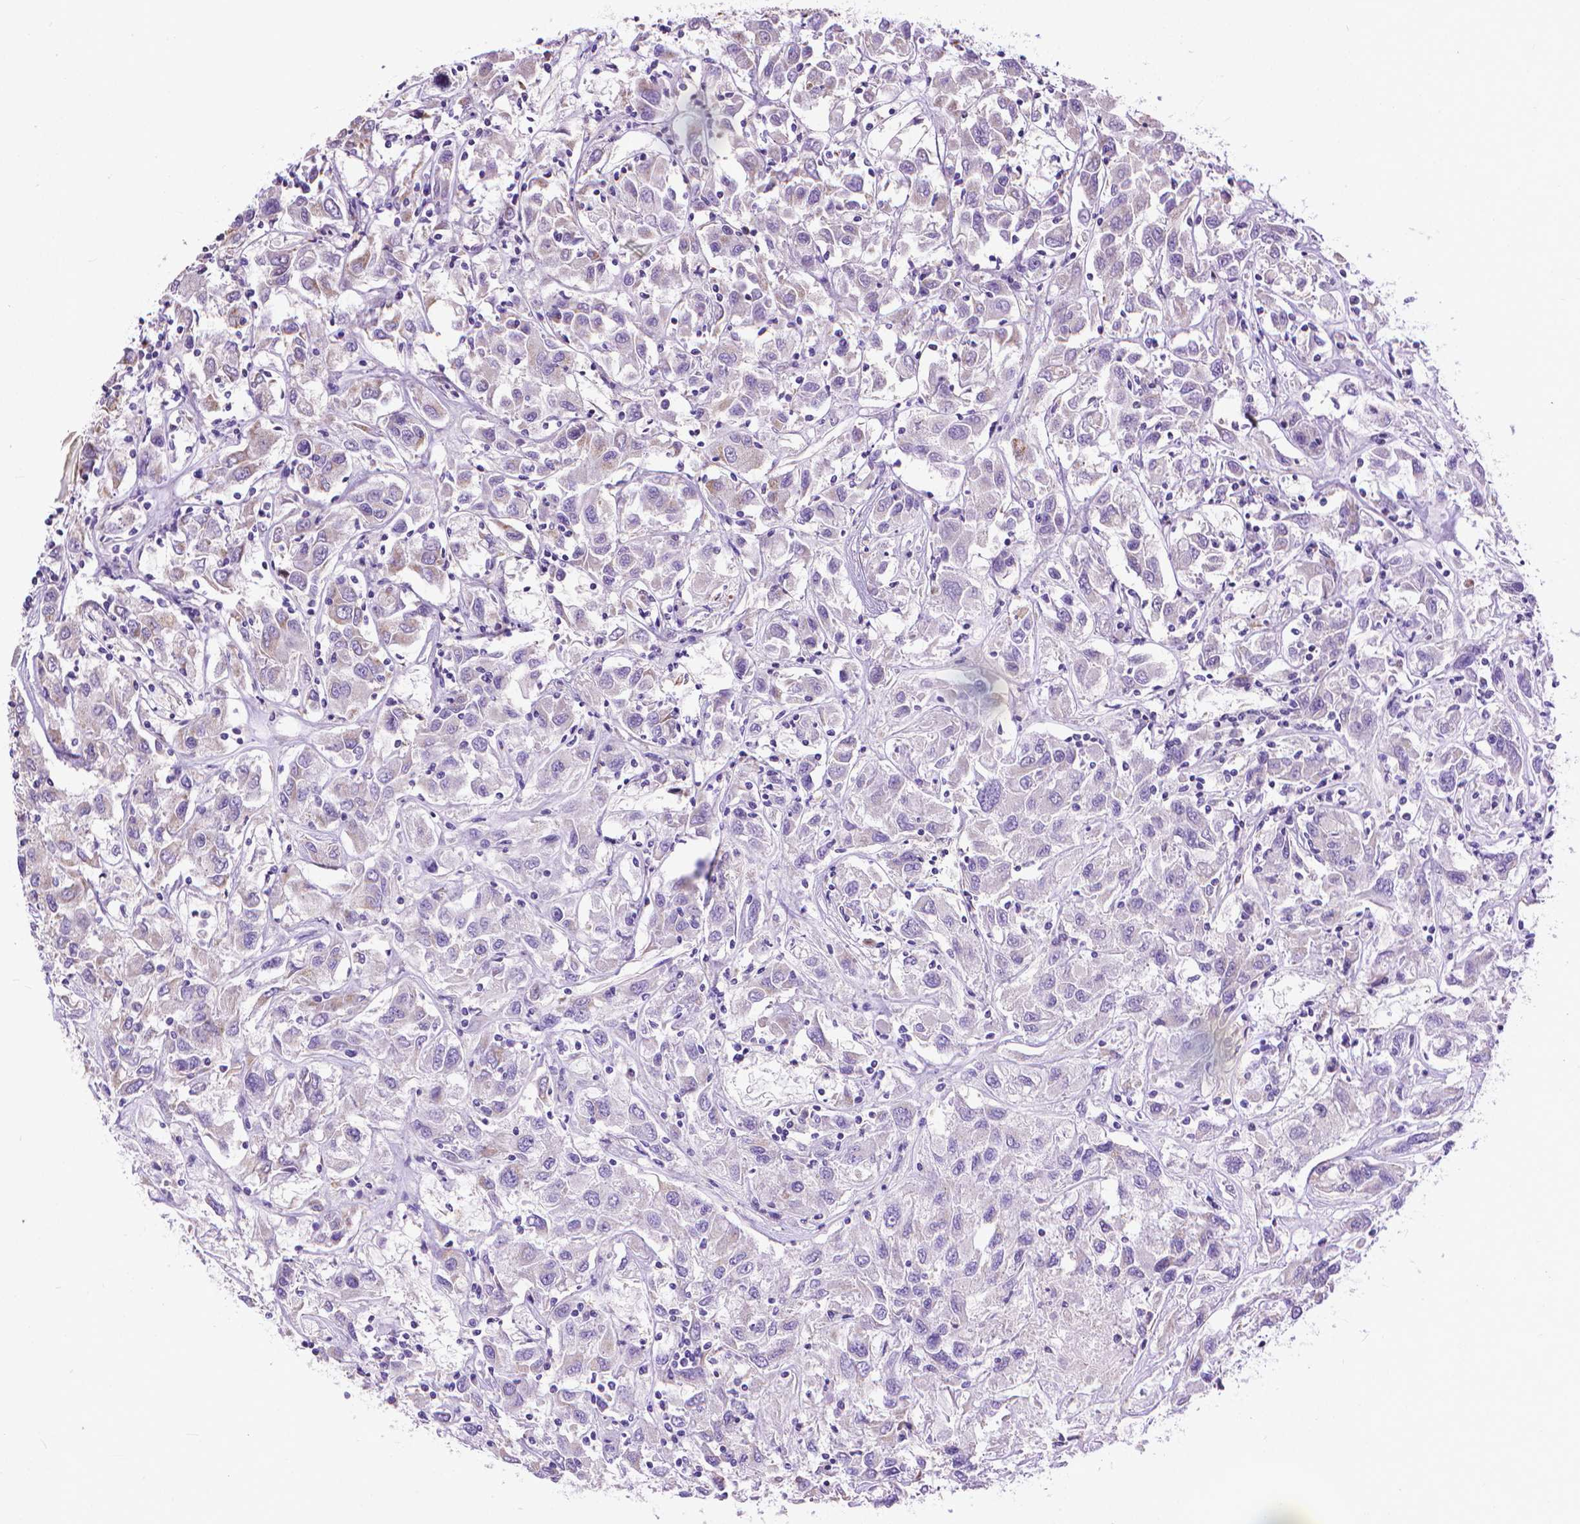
{"staining": {"intensity": "weak", "quantity": "<25%", "location": "cytoplasmic/membranous"}, "tissue": "renal cancer", "cell_type": "Tumor cells", "image_type": "cancer", "snomed": [{"axis": "morphology", "description": "Adenocarcinoma, NOS"}, {"axis": "topography", "description": "Kidney"}], "caption": "Tumor cells show no significant positivity in renal cancer (adenocarcinoma). (Stains: DAB (3,3'-diaminobenzidine) immunohistochemistry with hematoxylin counter stain, Microscopy: brightfield microscopy at high magnification).", "gene": "SYN1", "patient": {"sex": "female", "age": 76}}